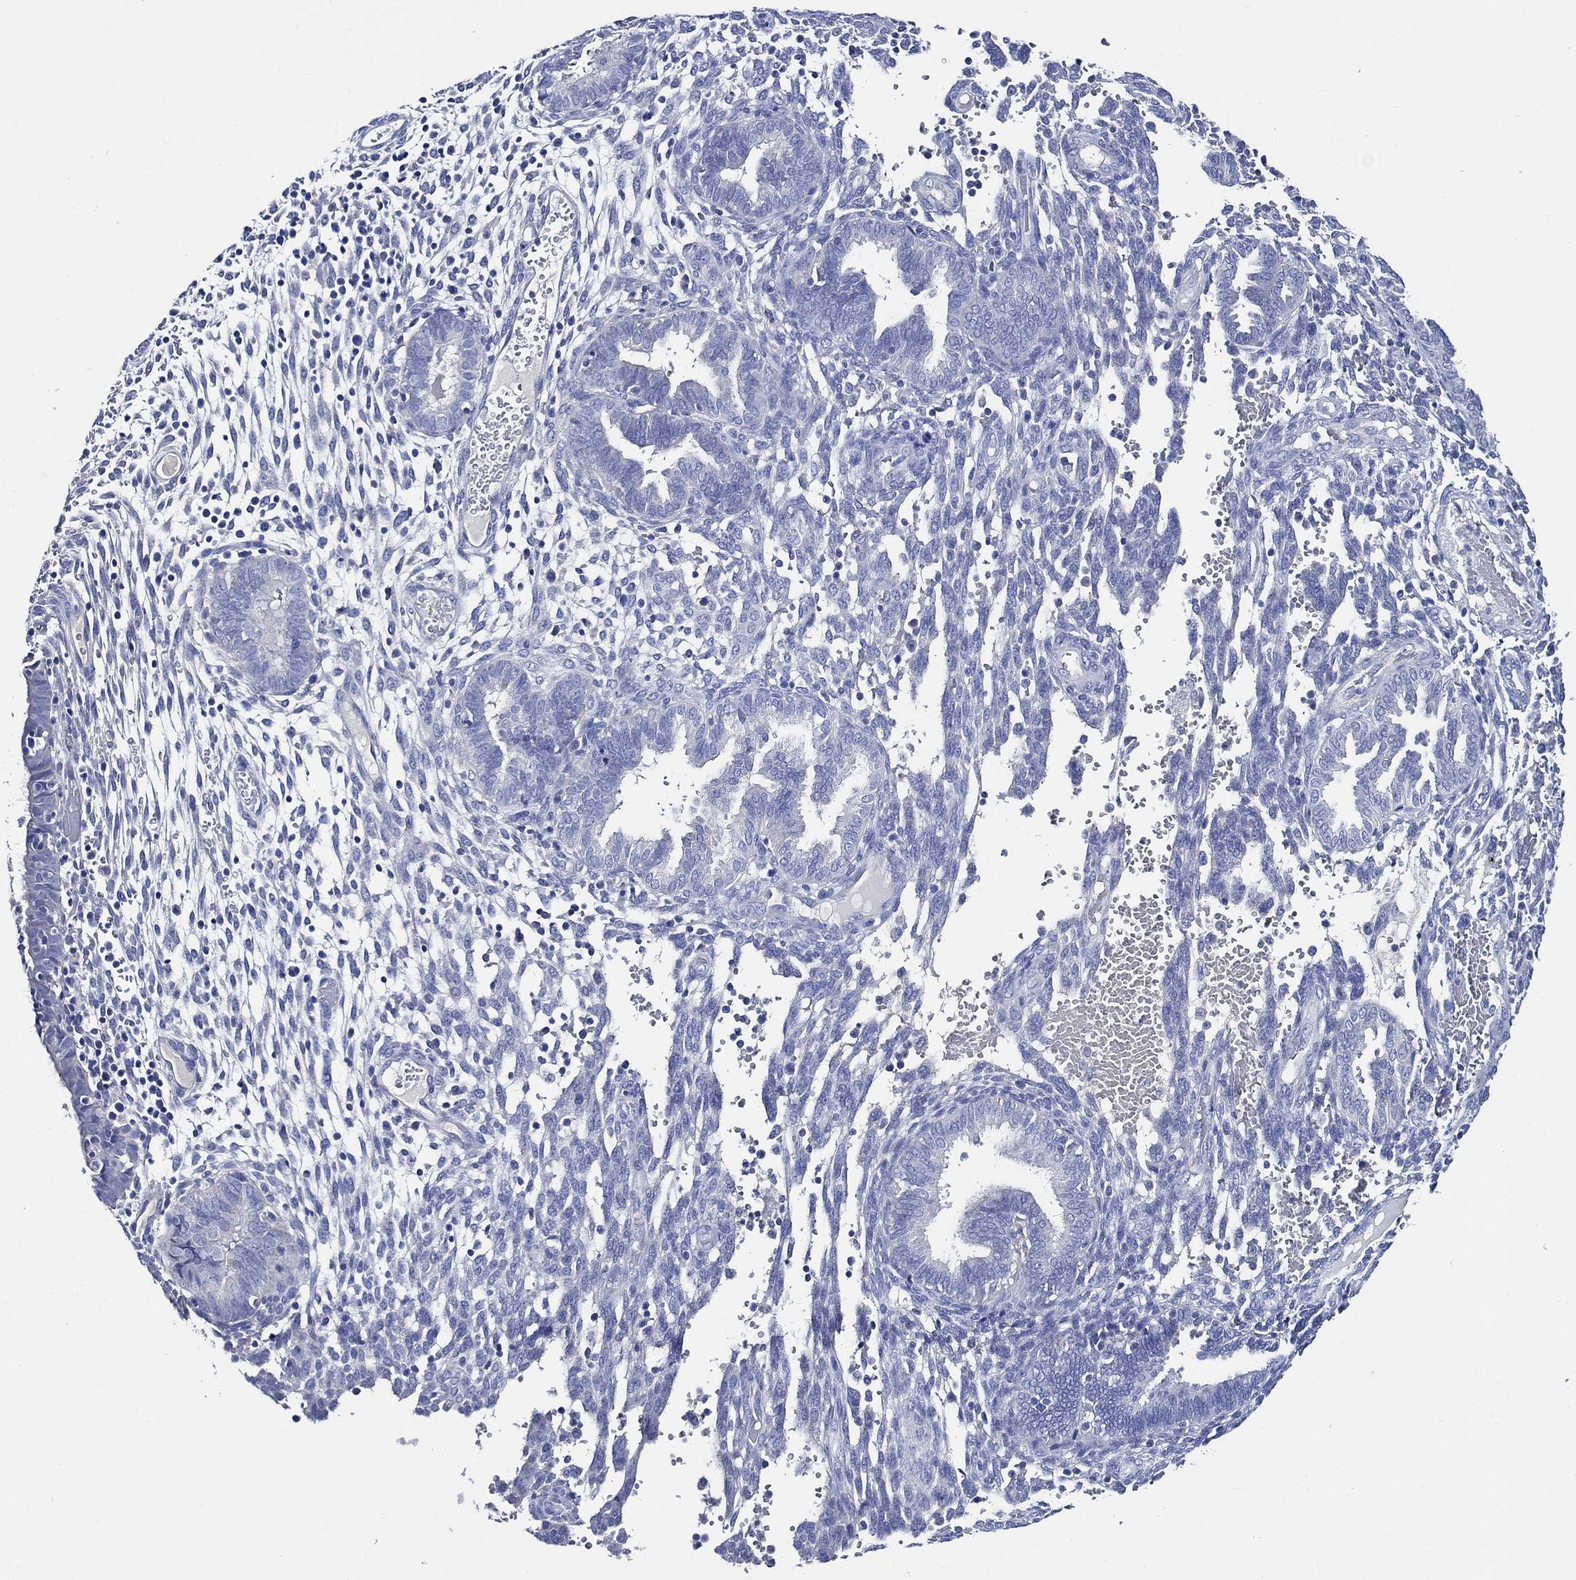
{"staining": {"intensity": "negative", "quantity": "none", "location": "none"}, "tissue": "endometrium", "cell_type": "Cells in endometrial stroma", "image_type": "normal", "snomed": [{"axis": "morphology", "description": "Normal tissue, NOS"}, {"axis": "topography", "description": "Endometrium"}], "caption": "Cells in endometrial stroma are negative for protein expression in unremarkable human endometrium. (DAB immunohistochemistry (IHC) with hematoxylin counter stain).", "gene": "SKOR1", "patient": {"sex": "female", "age": 42}}